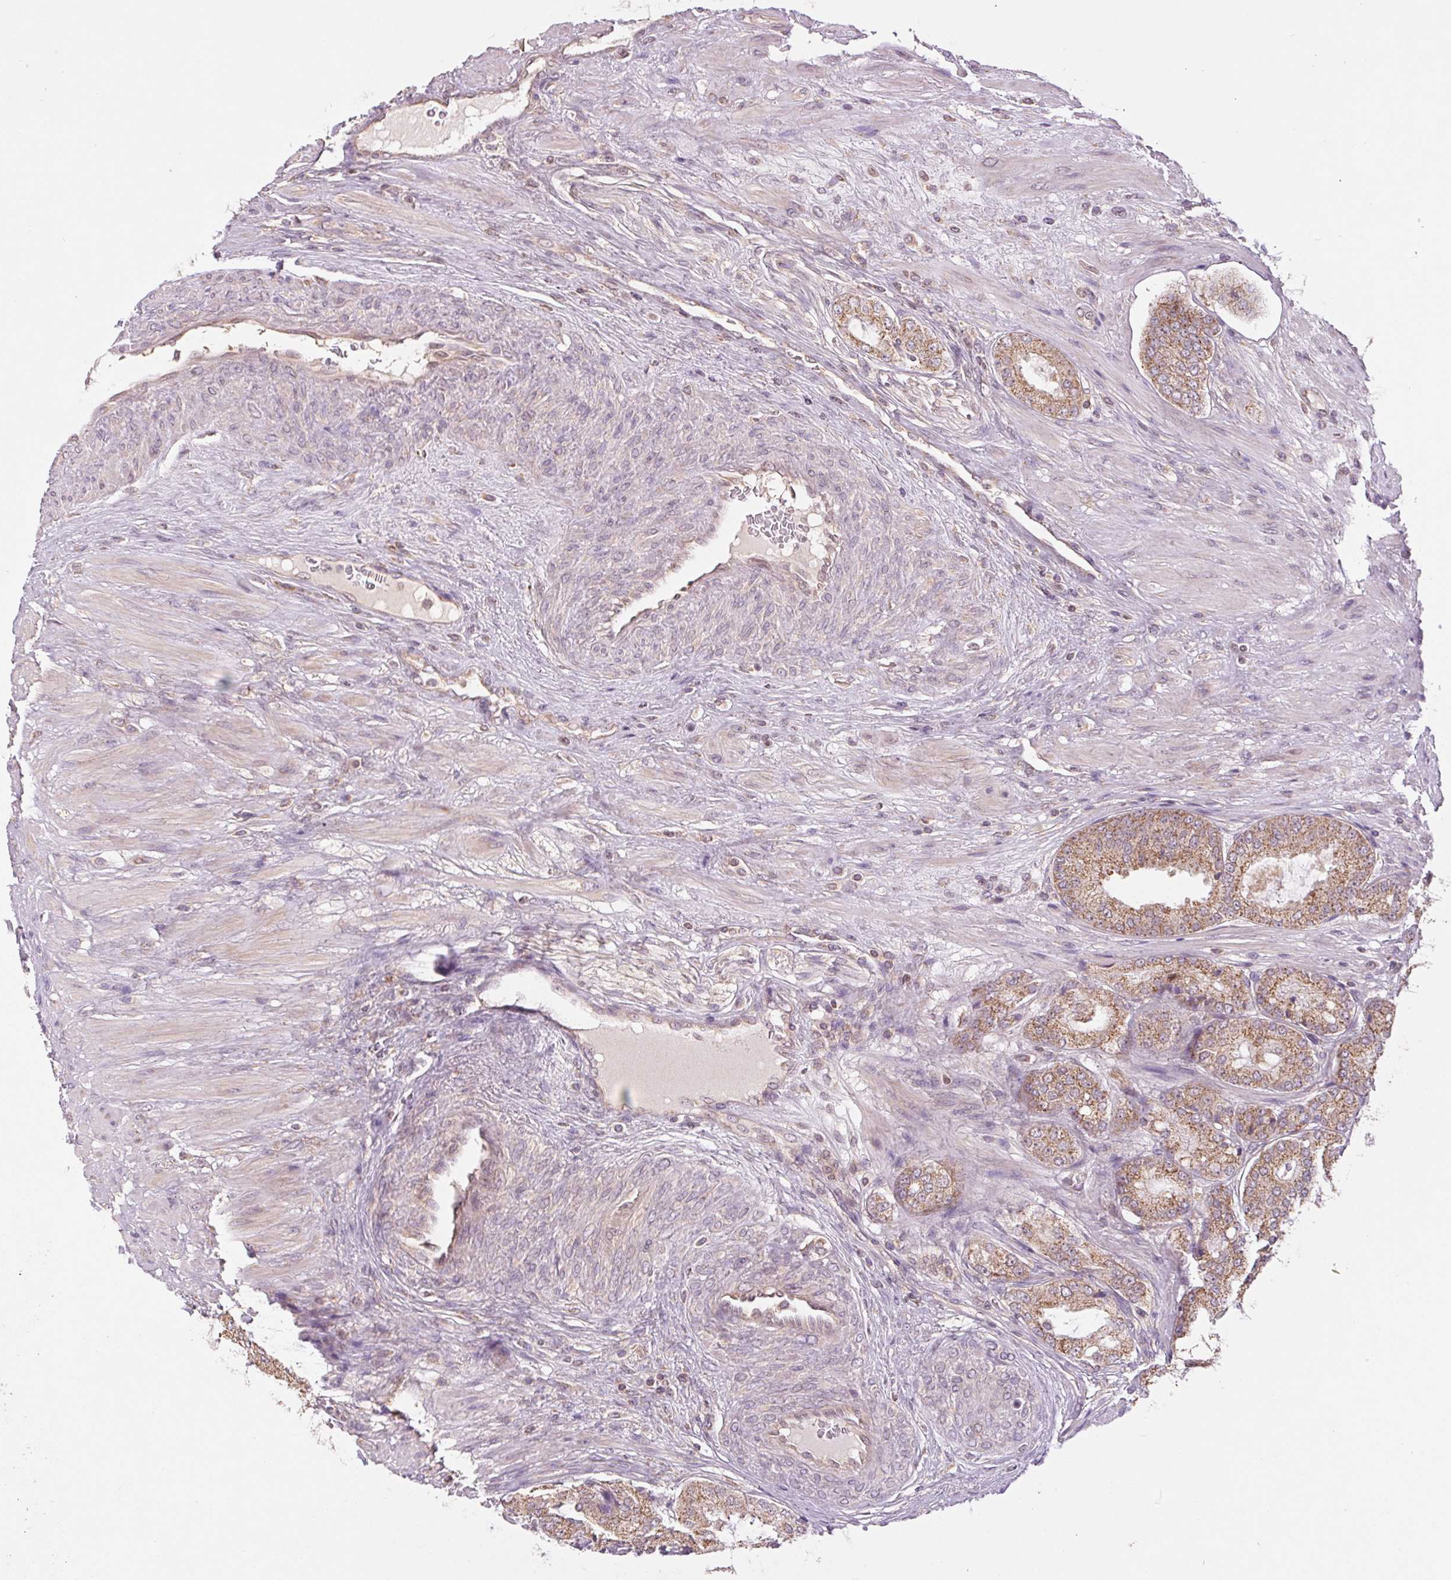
{"staining": {"intensity": "moderate", "quantity": ">75%", "location": "cytoplasmic/membranous"}, "tissue": "prostate cancer", "cell_type": "Tumor cells", "image_type": "cancer", "snomed": [{"axis": "morphology", "description": "Adenocarcinoma, High grade"}, {"axis": "topography", "description": "Prostate"}], "caption": "This is a photomicrograph of immunohistochemistry (IHC) staining of prostate adenocarcinoma (high-grade), which shows moderate staining in the cytoplasmic/membranous of tumor cells.", "gene": "MAP3K5", "patient": {"sex": "male", "age": 71}}